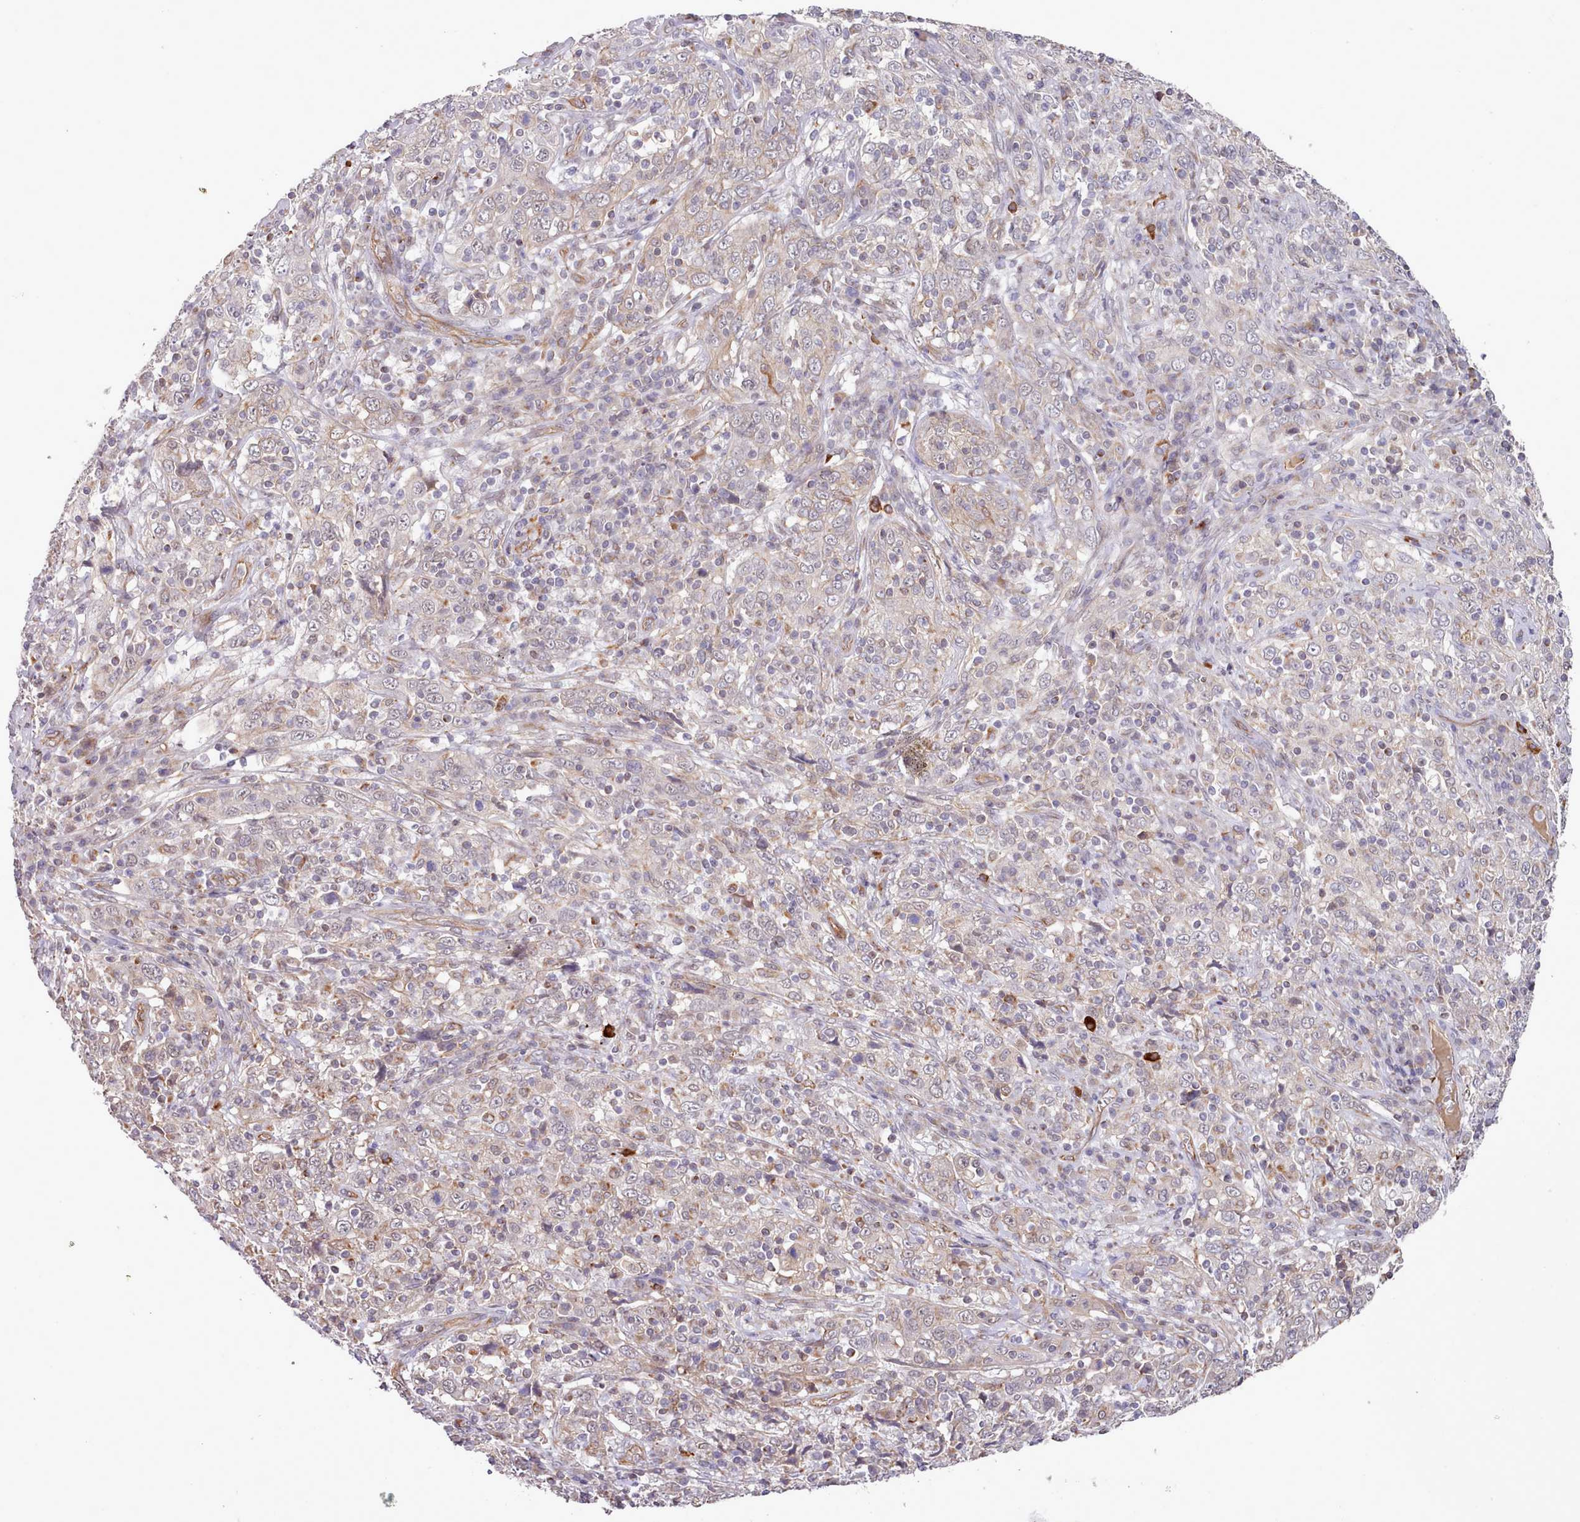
{"staining": {"intensity": "weak", "quantity": "<25%", "location": "nuclear"}, "tissue": "cervical cancer", "cell_type": "Tumor cells", "image_type": "cancer", "snomed": [{"axis": "morphology", "description": "Squamous cell carcinoma, NOS"}, {"axis": "topography", "description": "Cervix"}], "caption": "Squamous cell carcinoma (cervical) was stained to show a protein in brown. There is no significant positivity in tumor cells. (Stains: DAB (3,3'-diaminobenzidine) IHC with hematoxylin counter stain, Microscopy: brightfield microscopy at high magnification).", "gene": "ZC3H13", "patient": {"sex": "female", "age": 46}}